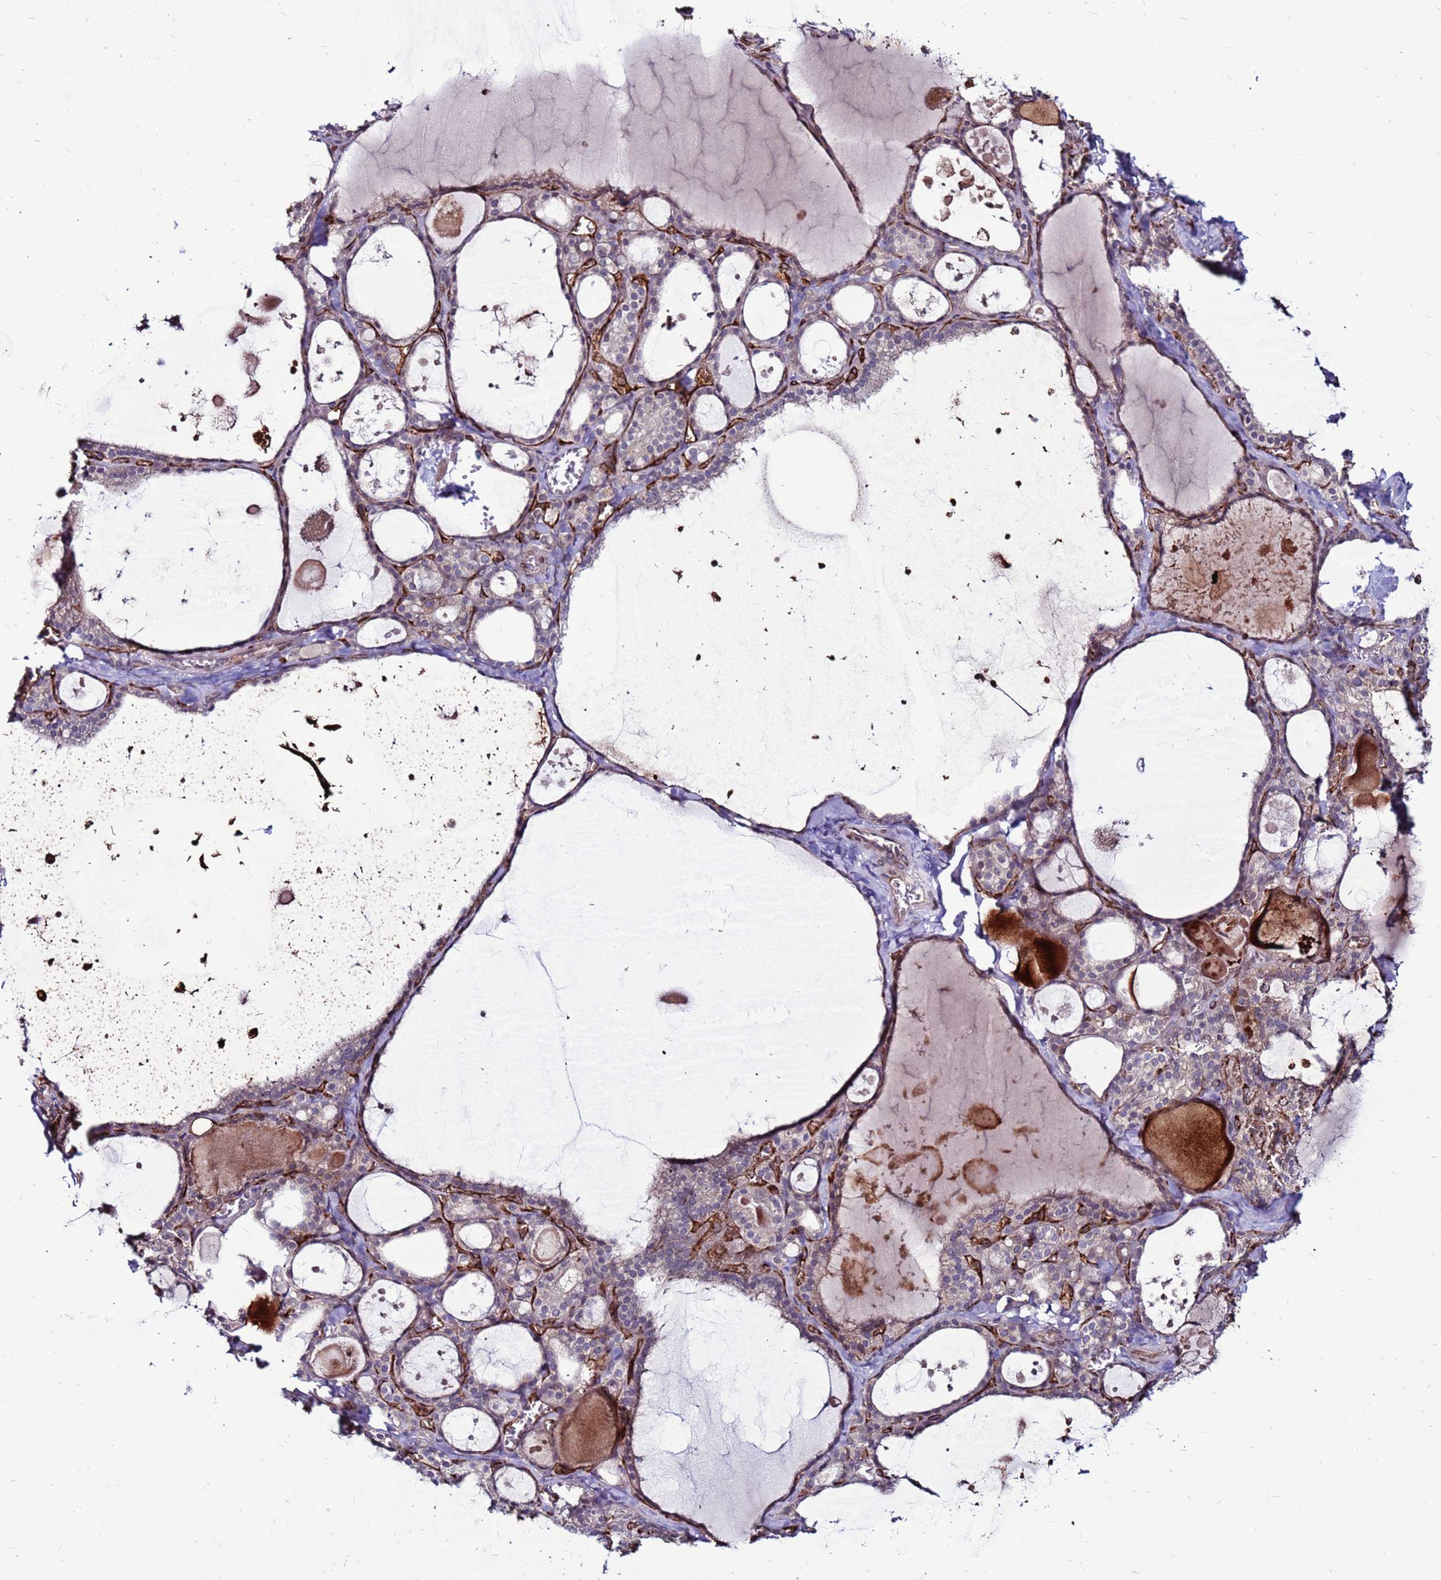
{"staining": {"intensity": "negative", "quantity": "none", "location": "none"}, "tissue": "thyroid gland", "cell_type": "Glandular cells", "image_type": "normal", "snomed": [{"axis": "morphology", "description": "Normal tissue, NOS"}, {"axis": "topography", "description": "Thyroid gland"}], "caption": "DAB (3,3'-diaminobenzidine) immunohistochemical staining of normal human thyroid gland displays no significant expression in glandular cells. Brightfield microscopy of immunohistochemistry stained with DAB (3,3'-diaminobenzidine) (brown) and hematoxylin (blue), captured at high magnification.", "gene": "CCDC71", "patient": {"sex": "male", "age": 56}}